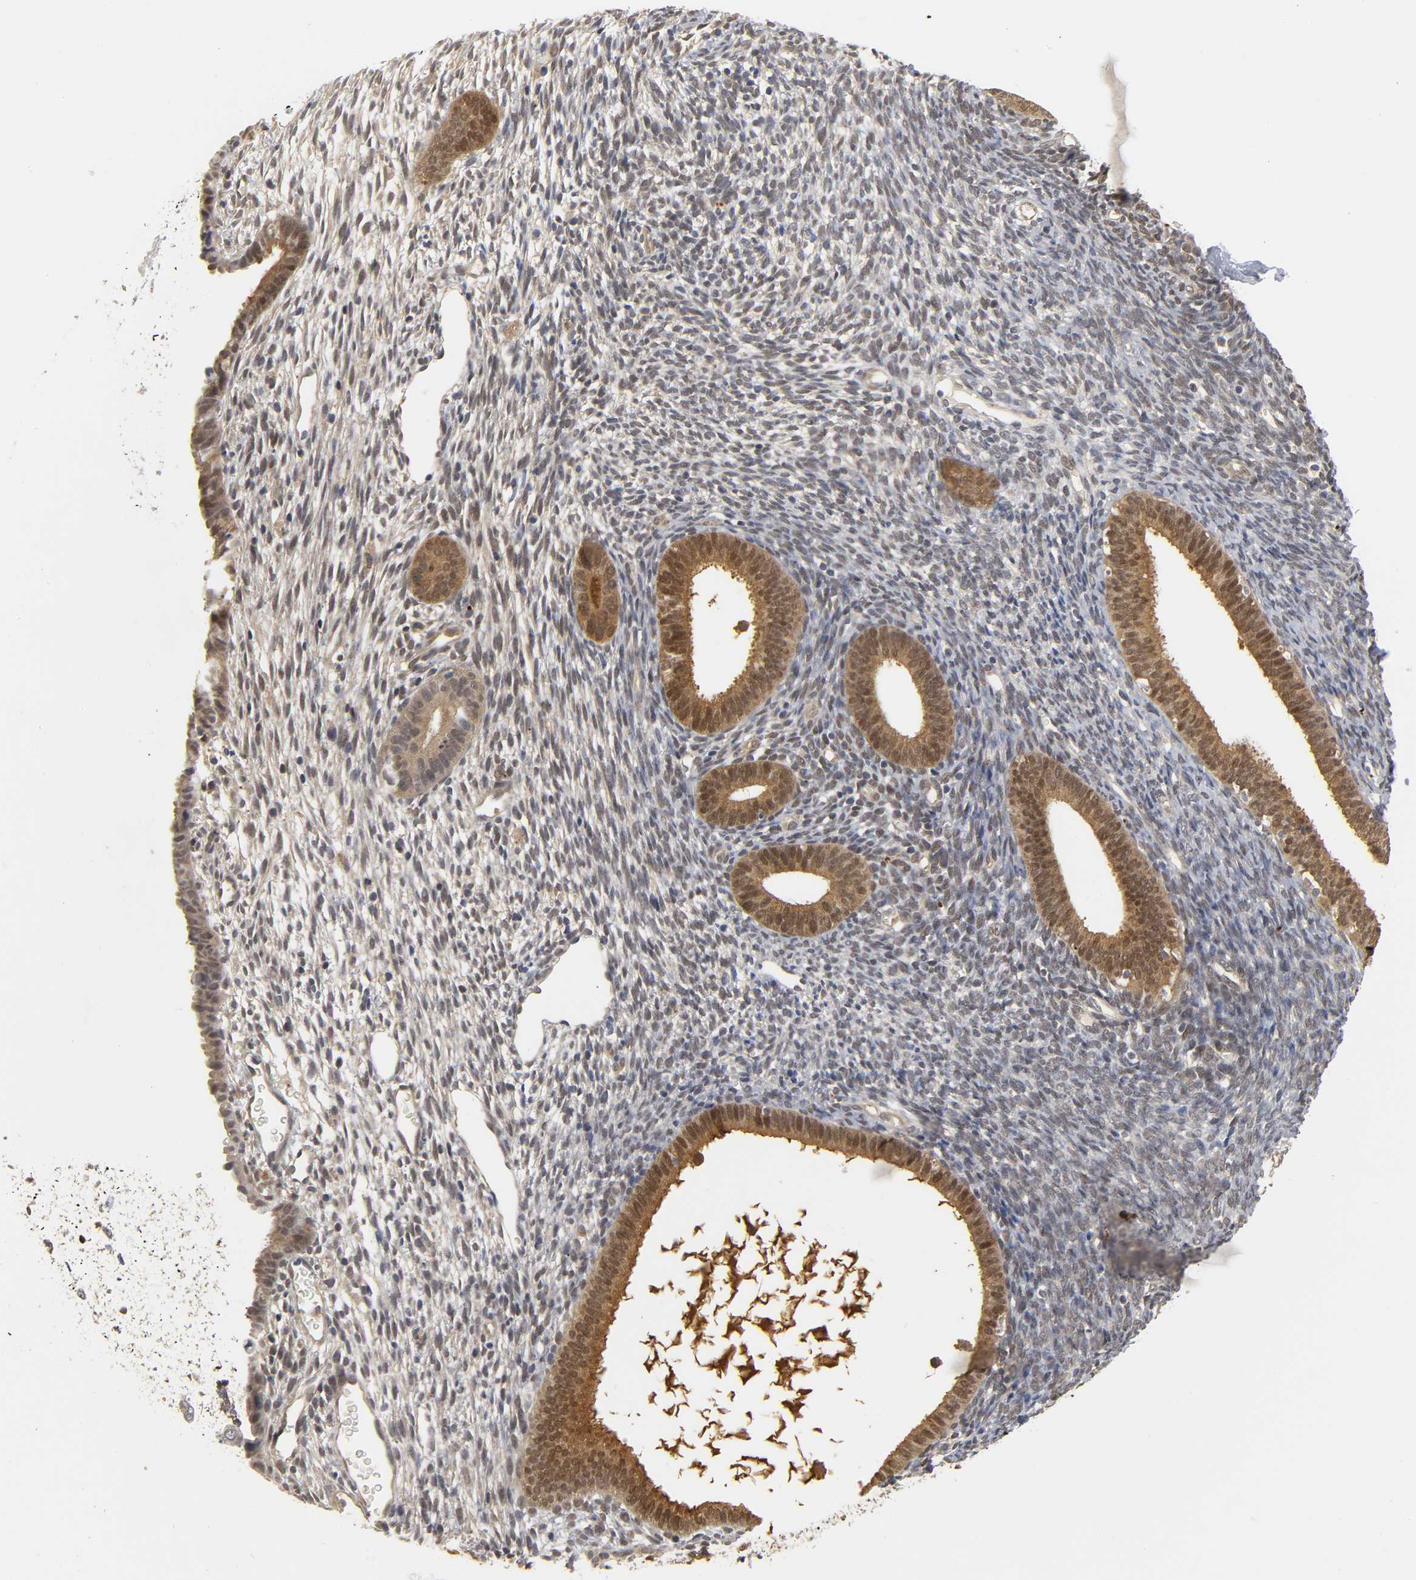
{"staining": {"intensity": "moderate", "quantity": ">75%", "location": "cytoplasmic/membranous,nuclear"}, "tissue": "endometrium", "cell_type": "Cells in endometrial stroma", "image_type": "normal", "snomed": [{"axis": "morphology", "description": "Normal tissue, NOS"}, {"axis": "topography", "description": "Endometrium"}], "caption": "Endometrium stained with a protein marker reveals moderate staining in cells in endometrial stroma.", "gene": "PARK7", "patient": {"sex": "female", "age": 57}}